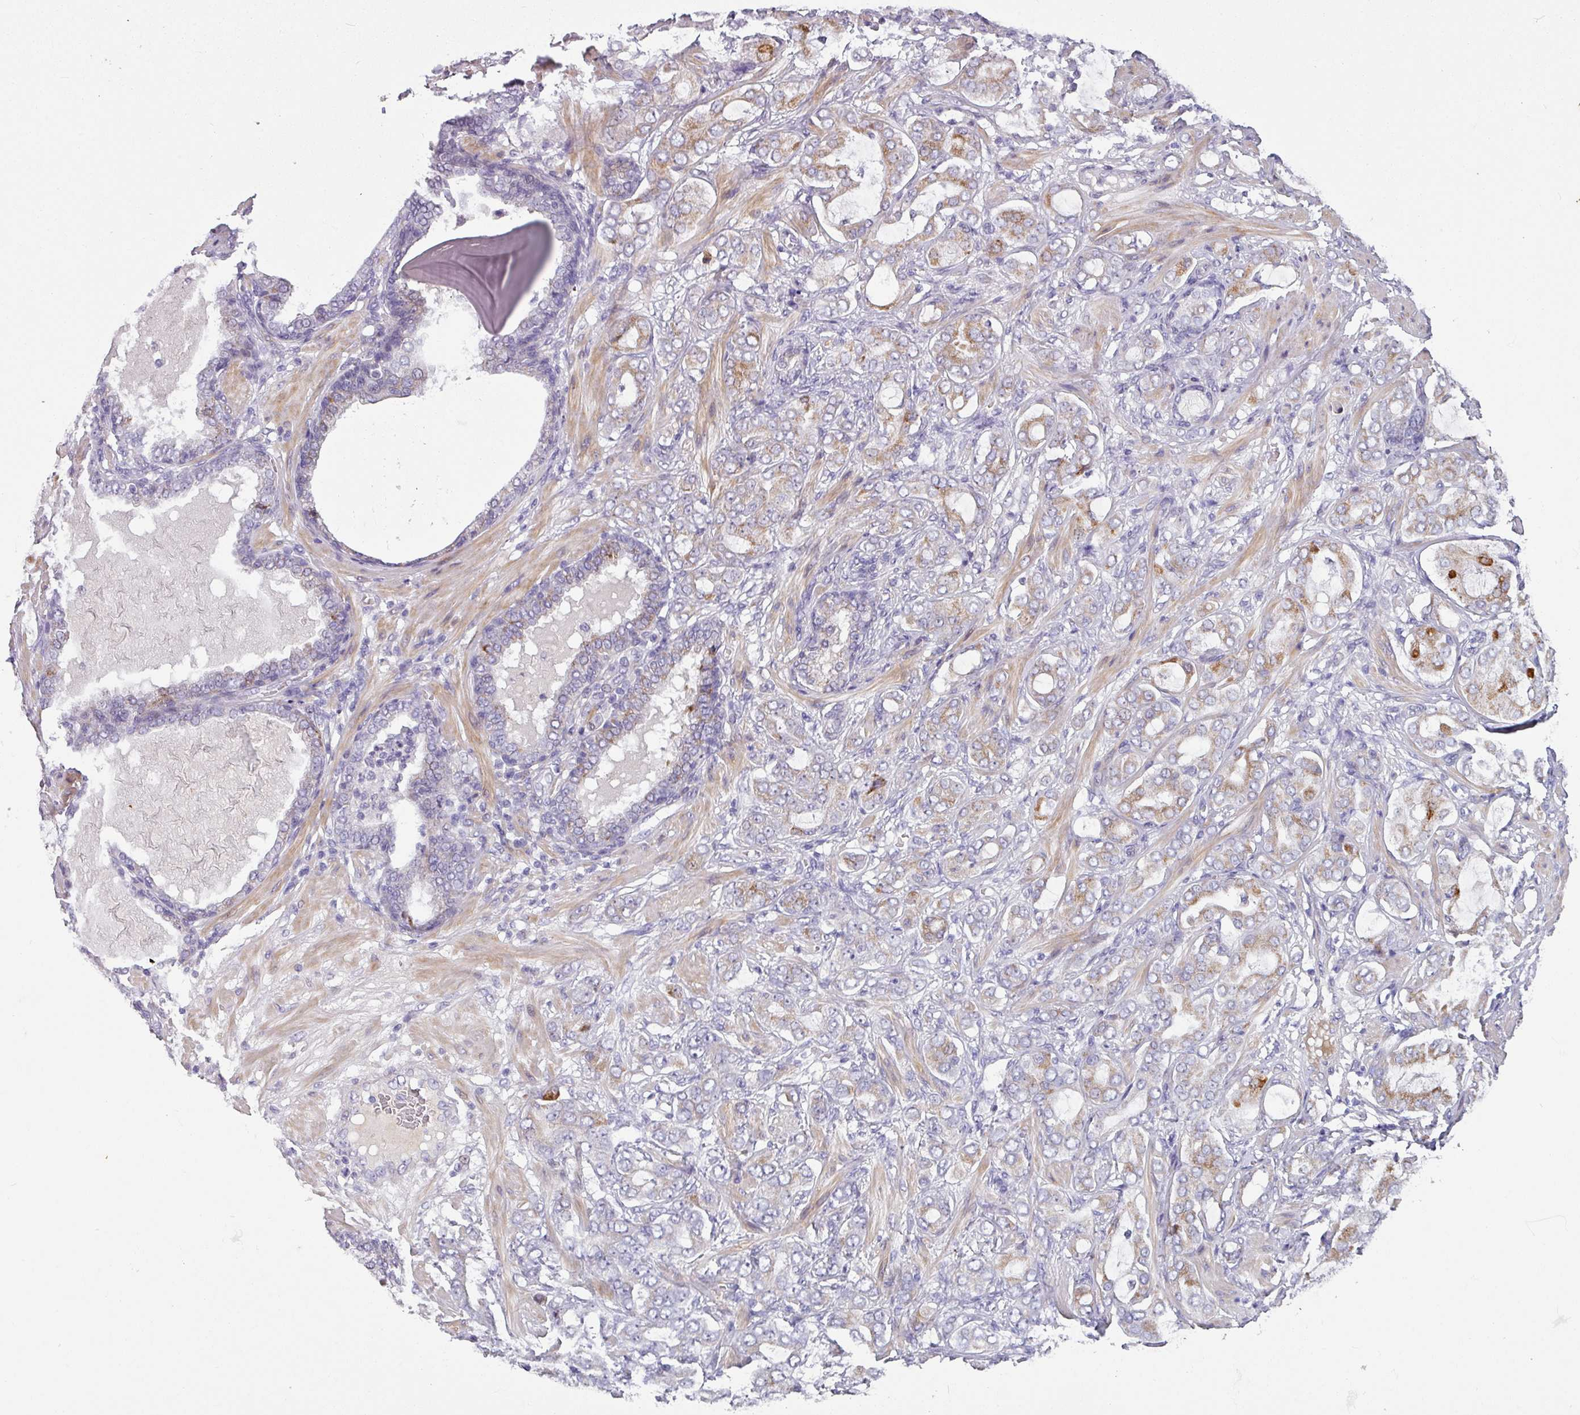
{"staining": {"intensity": "moderate", "quantity": "<25%", "location": "cytoplasmic/membranous"}, "tissue": "prostate cancer", "cell_type": "Tumor cells", "image_type": "cancer", "snomed": [{"axis": "morphology", "description": "Adenocarcinoma, Low grade"}, {"axis": "topography", "description": "Prostate"}], "caption": "Protein staining displays moderate cytoplasmic/membranous expression in approximately <25% of tumor cells in prostate adenocarcinoma (low-grade). (Brightfield microscopy of DAB IHC at high magnification).", "gene": "KLHL3", "patient": {"sex": "male", "age": 57}}